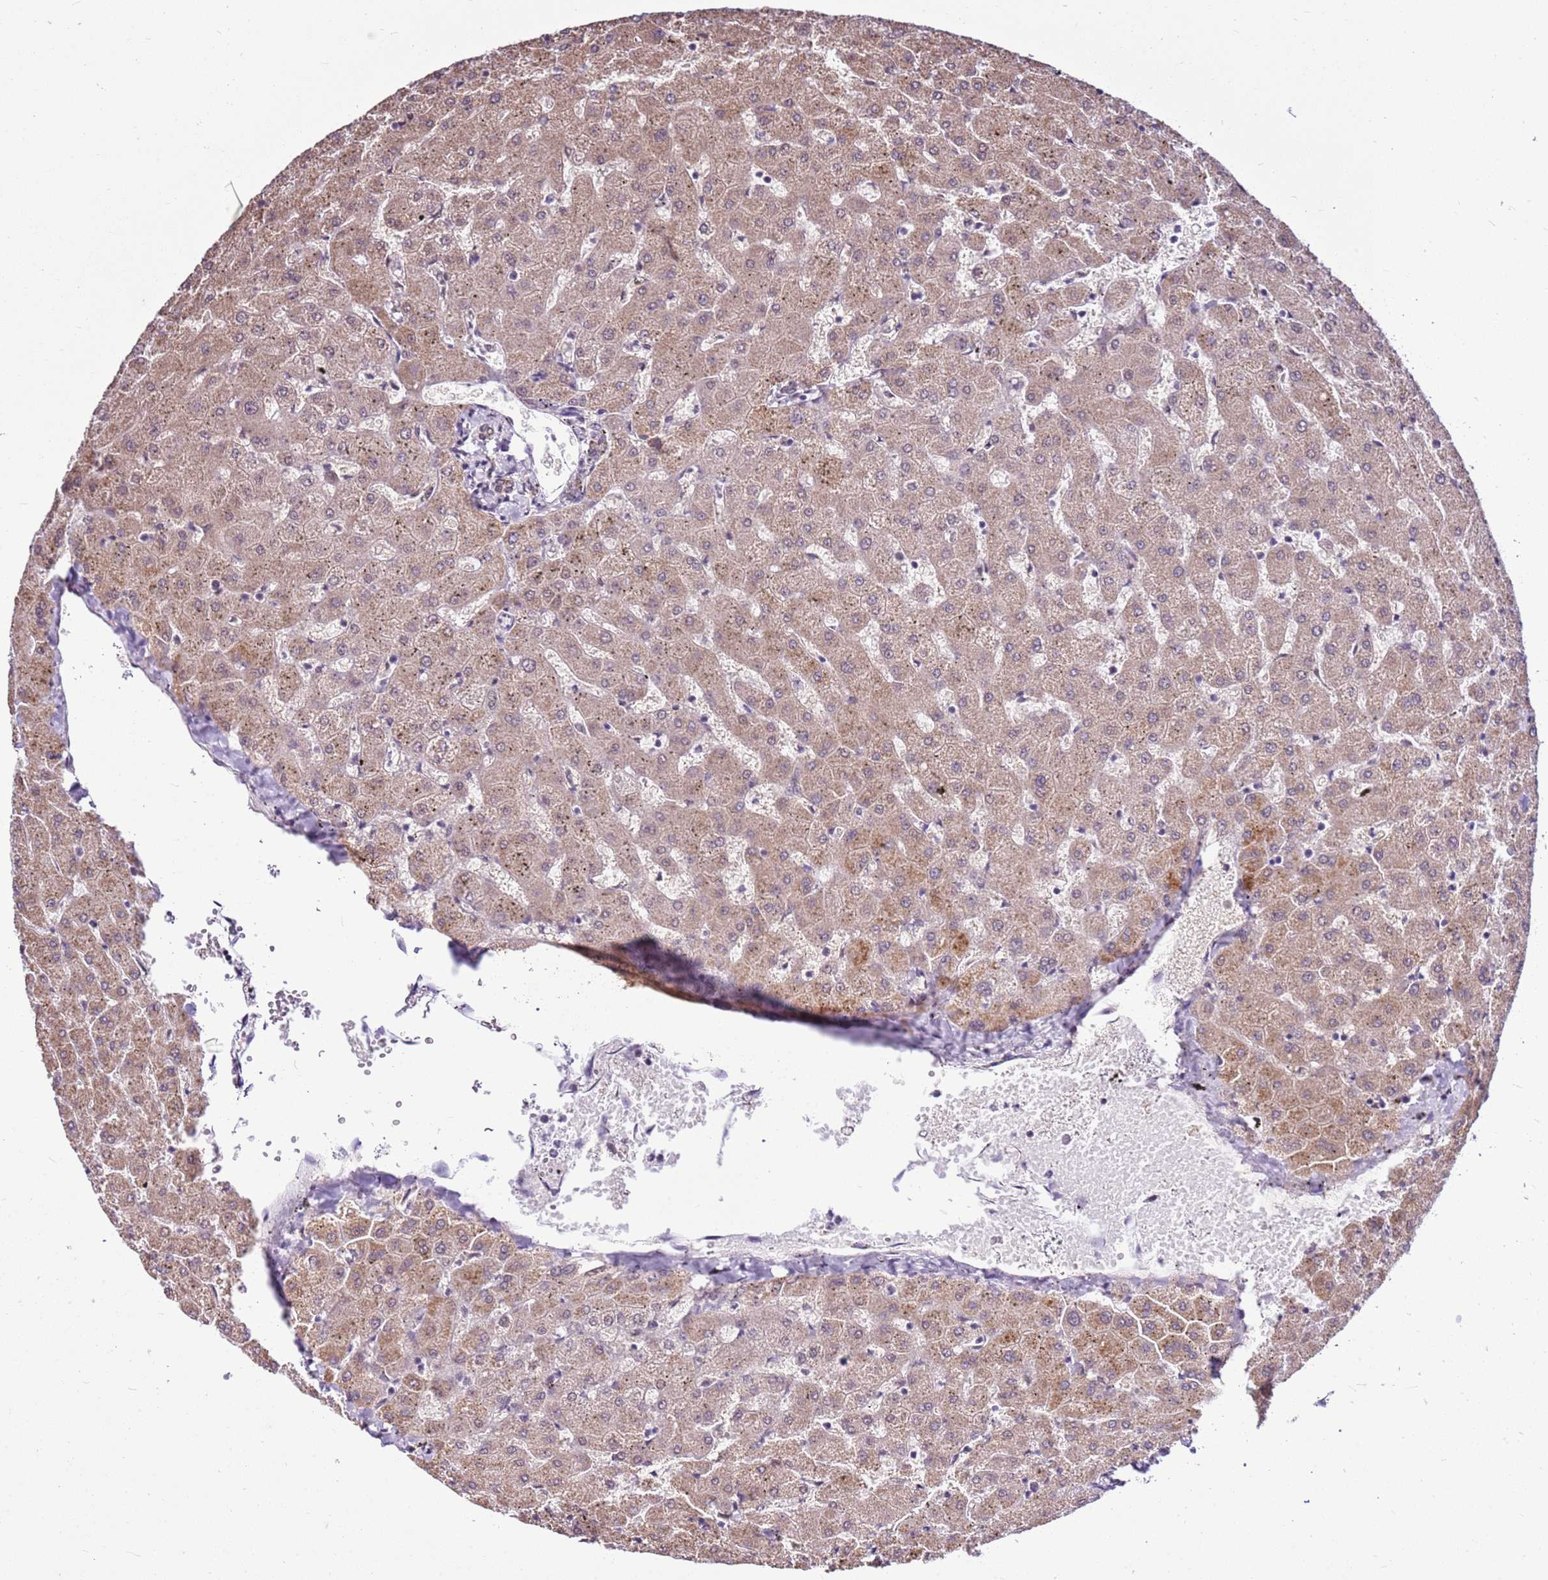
{"staining": {"intensity": "weak", "quantity": "25%-75%", "location": "nuclear"}, "tissue": "liver", "cell_type": "Cholangiocytes", "image_type": "normal", "snomed": [{"axis": "morphology", "description": "Normal tissue, NOS"}, {"axis": "topography", "description": "Liver"}], "caption": "Cholangiocytes reveal low levels of weak nuclear positivity in about 25%-75% of cells in normal human liver. (Brightfield microscopy of DAB IHC at high magnification).", "gene": "AKAP8L", "patient": {"sex": "female", "age": 63}}